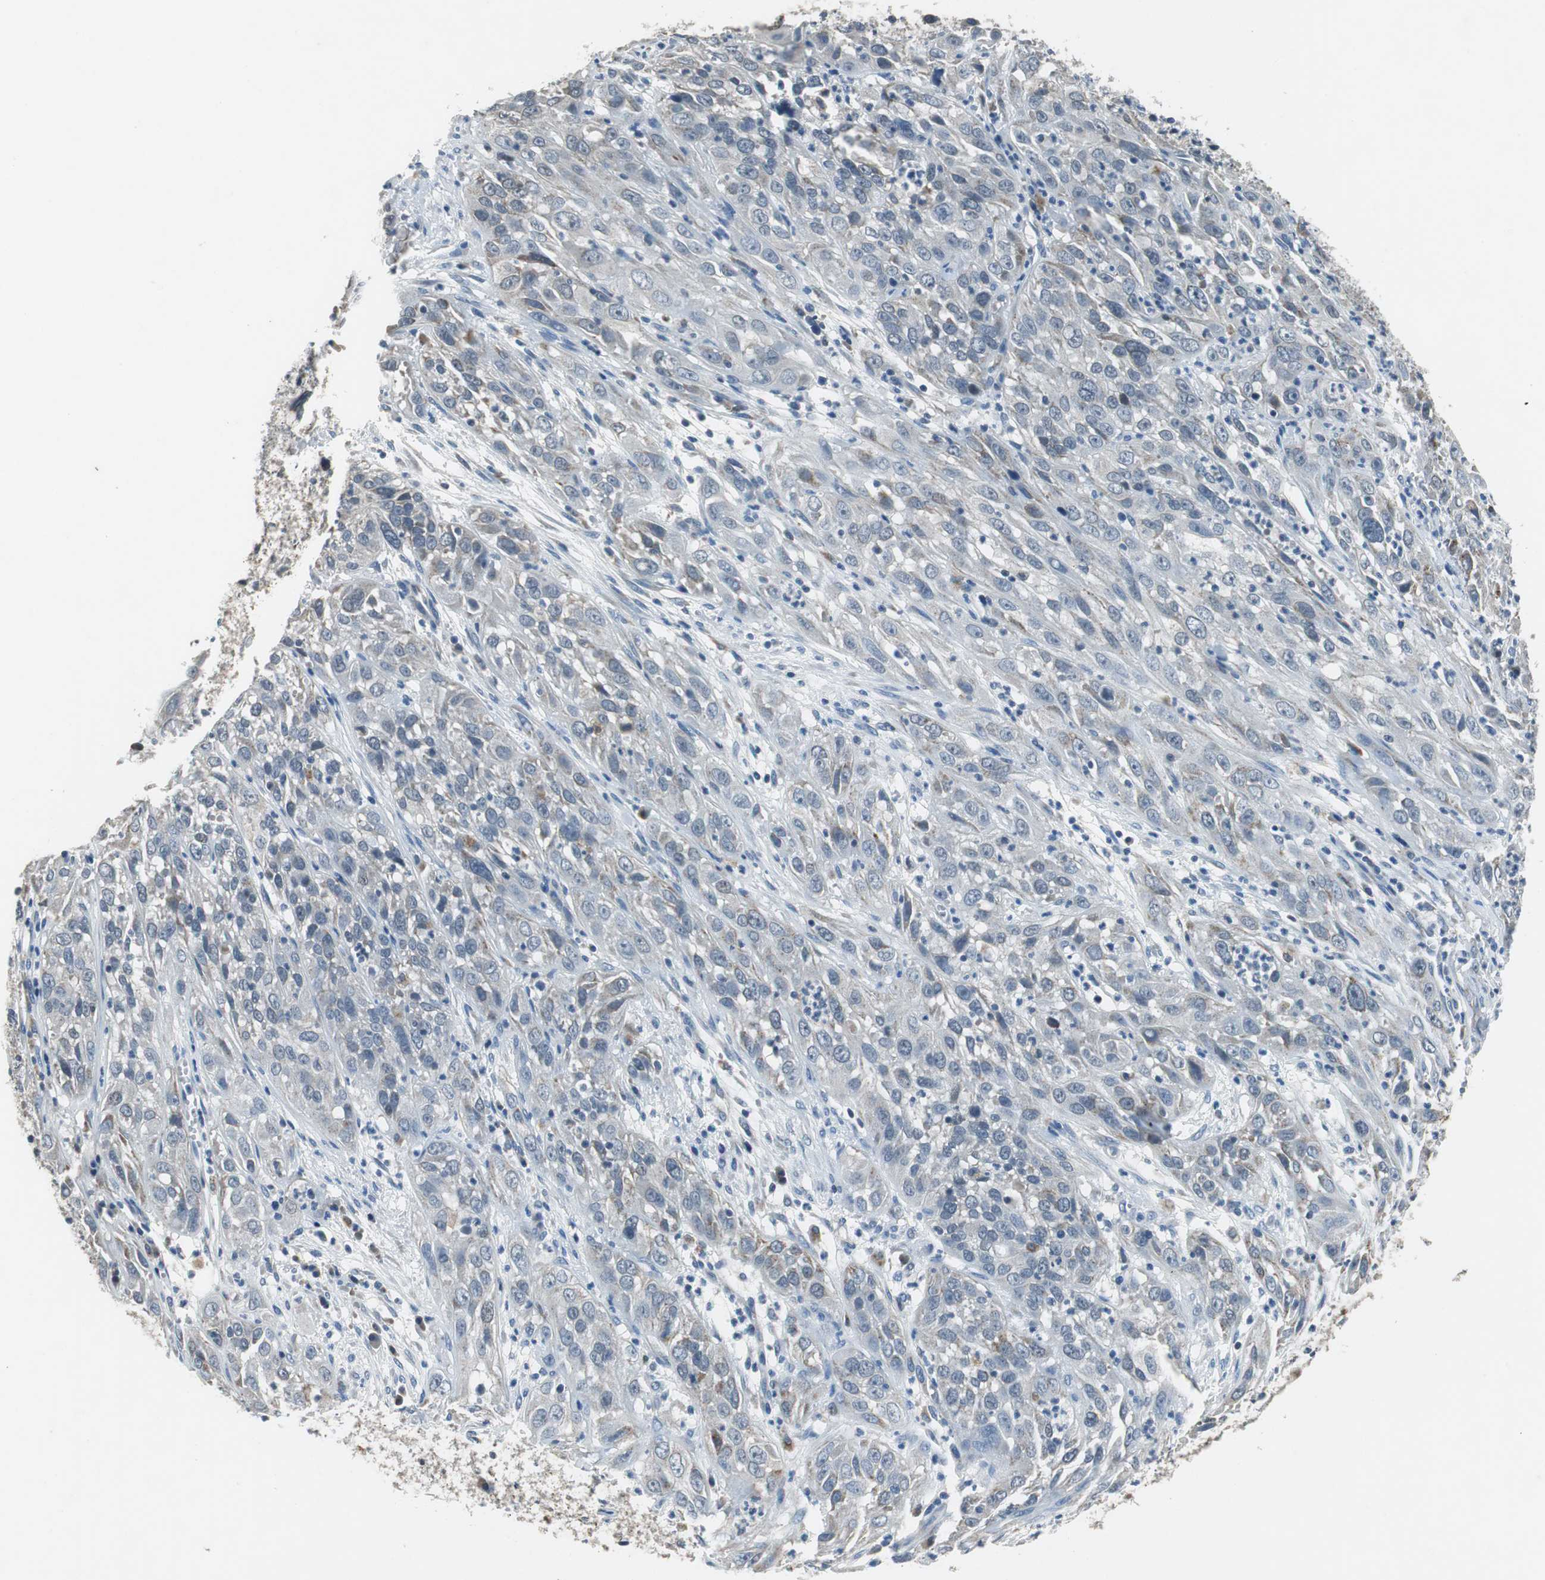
{"staining": {"intensity": "weak", "quantity": "<25%", "location": "cytoplasmic/membranous"}, "tissue": "cervical cancer", "cell_type": "Tumor cells", "image_type": "cancer", "snomed": [{"axis": "morphology", "description": "Squamous cell carcinoma, NOS"}, {"axis": "topography", "description": "Cervix"}], "caption": "Human cervical cancer stained for a protein using IHC reveals no staining in tumor cells.", "gene": "NLGN1", "patient": {"sex": "female", "age": 32}}